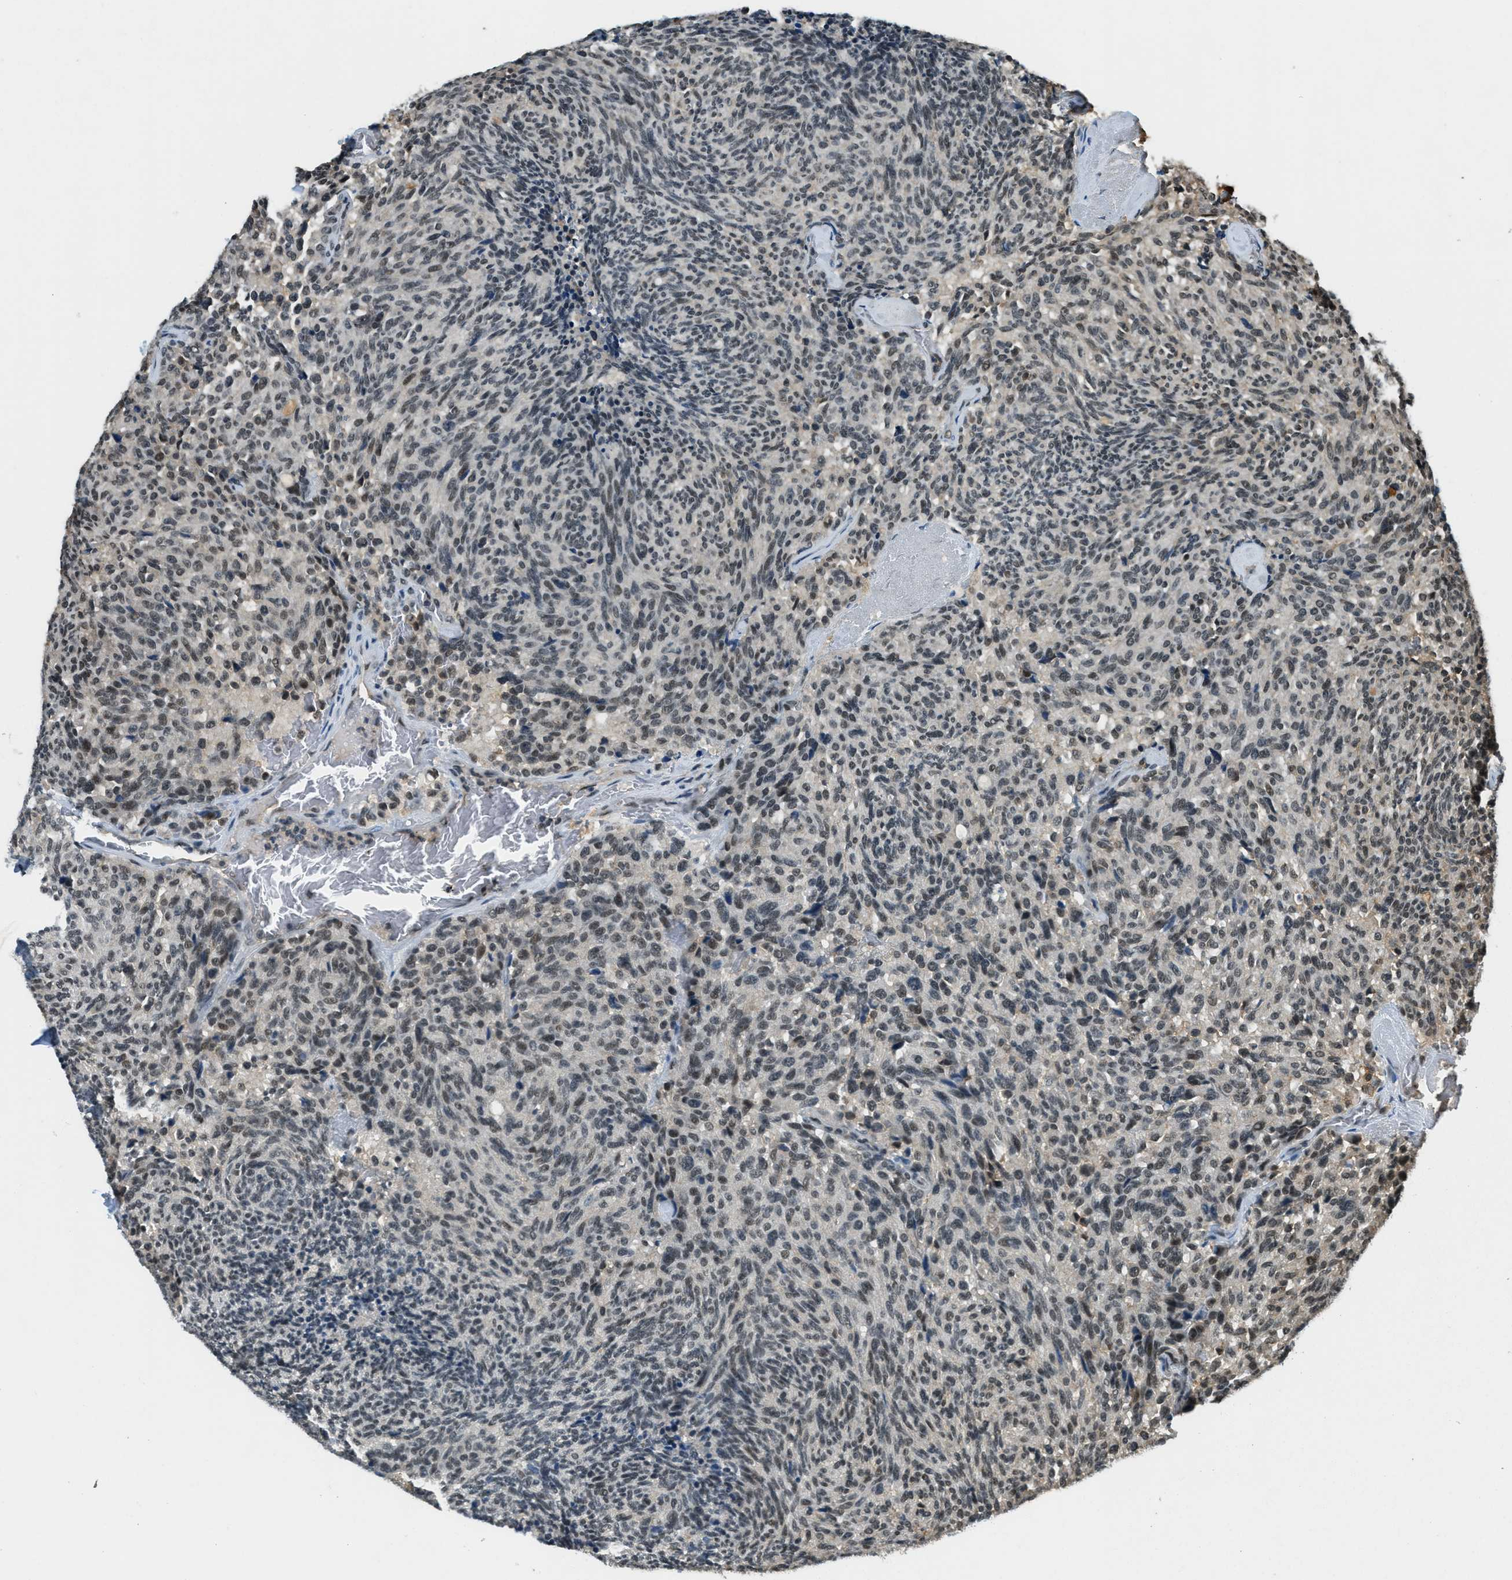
{"staining": {"intensity": "weak", "quantity": "25%-75%", "location": "nuclear"}, "tissue": "carcinoid", "cell_type": "Tumor cells", "image_type": "cancer", "snomed": [{"axis": "morphology", "description": "Carcinoid, malignant, NOS"}, {"axis": "topography", "description": "Pancreas"}], "caption": "This micrograph displays immunohistochemistry (IHC) staining of carcinoid, with low weak nuclear staining in approximately 25%-75% of tumor cells.", "gene": "ZNF148", "patient": {"sex": "female", "age": 54}}